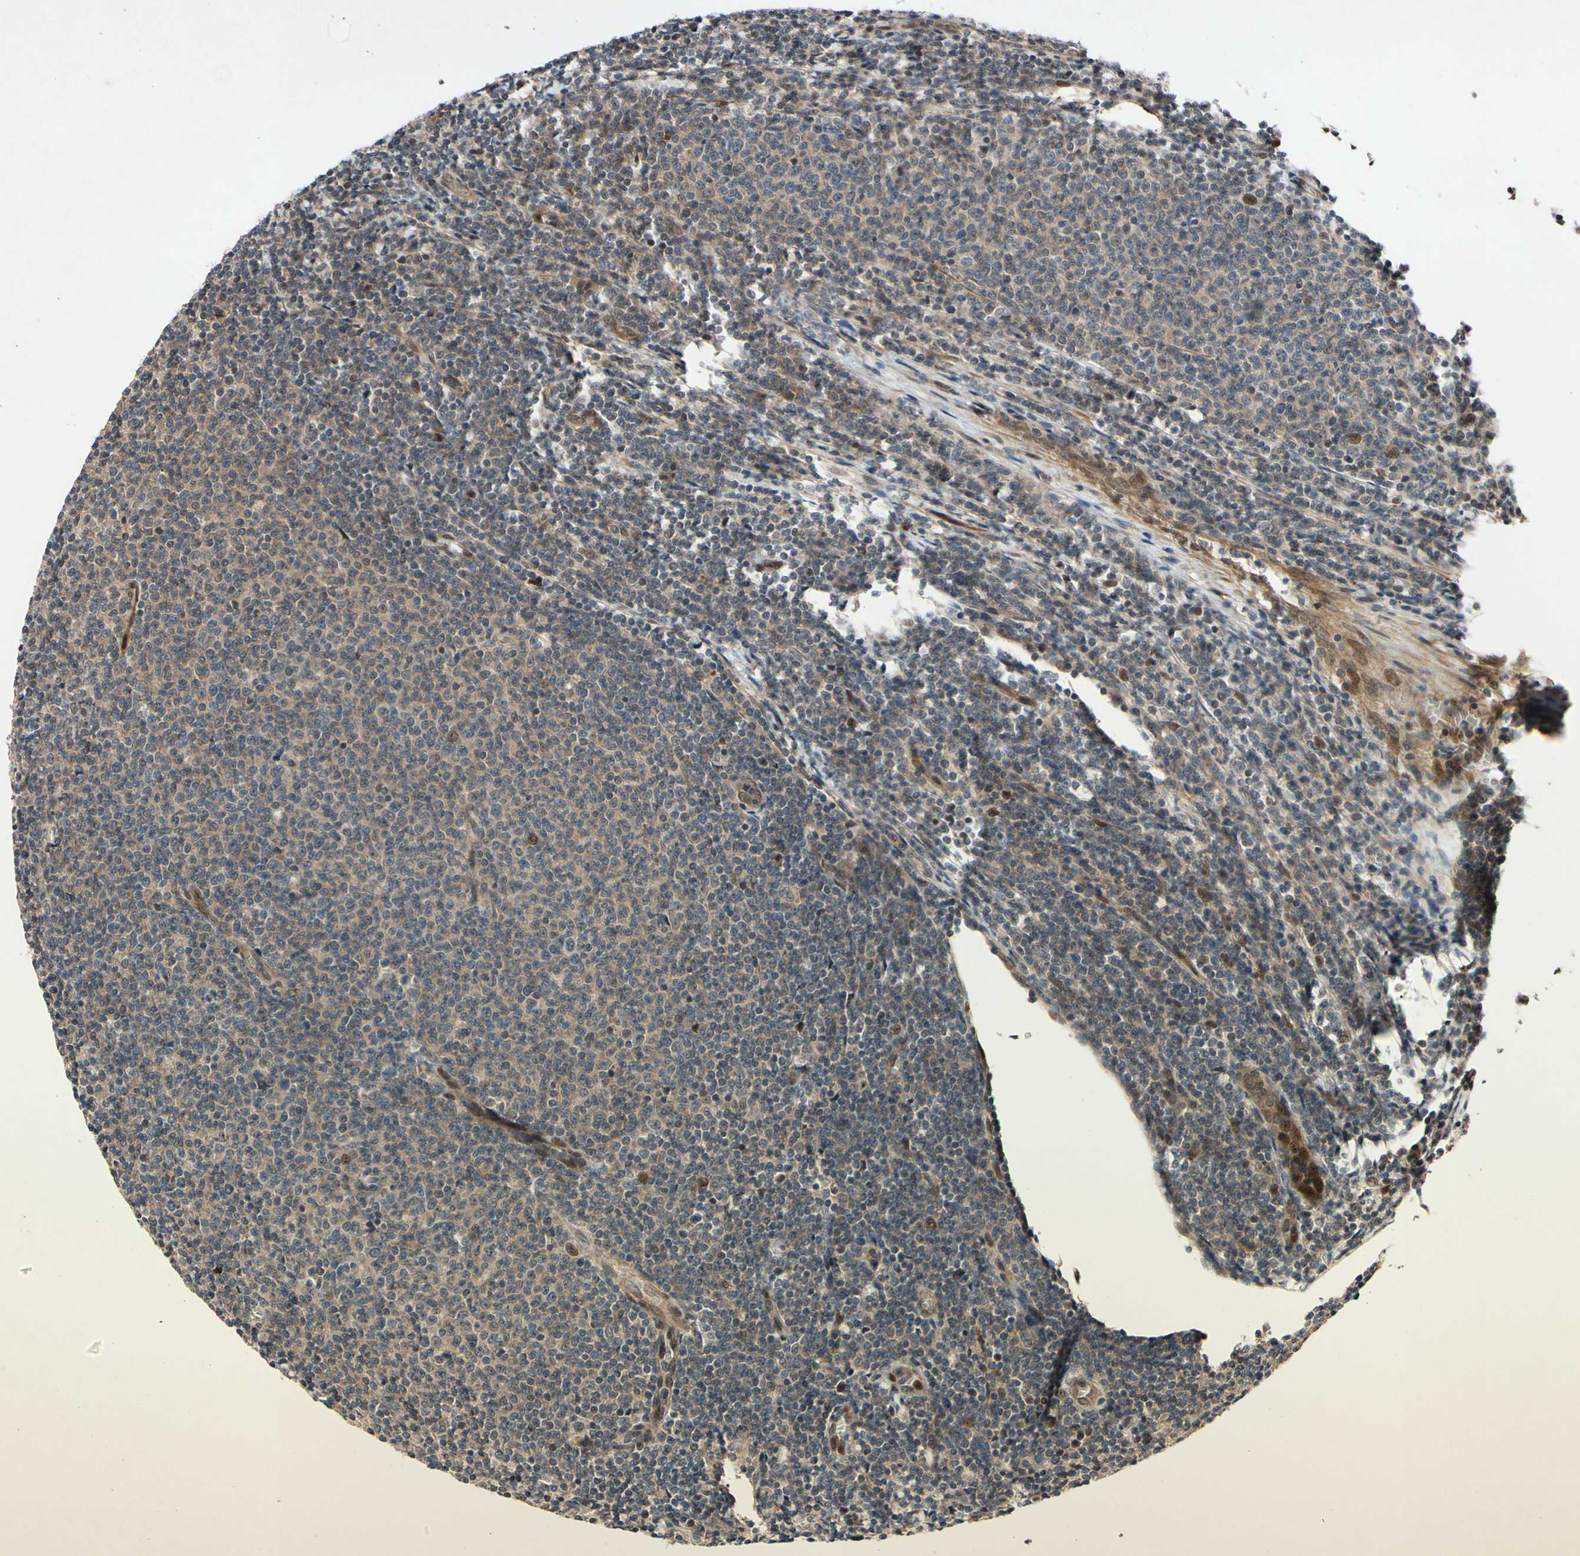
{"staining": {"intensity": "weak", "quantity": ">75%", "location": "cytoplasmic/membranous"}, "tissue": "lymphoma", "cell_type": "Tumor cells", "image_type": "cancer", "snomed": [{"axis": "morphology", "description": "Malignant lymphoma, non-Hodgkin's type, Low grade"}, {"axis": "topography", "description": "Lymph node"}], "caption": "This histopathology image reveals immunohistochemistry (IHC) staining of malignant lymphoma, non-Hodgkin's type (low-grade), with low weak cytoplasmic/membranous staining in about >75% of tumor cells.", "gene": "CSNK1E", "patient": {"sex": "male", "age": 66}}